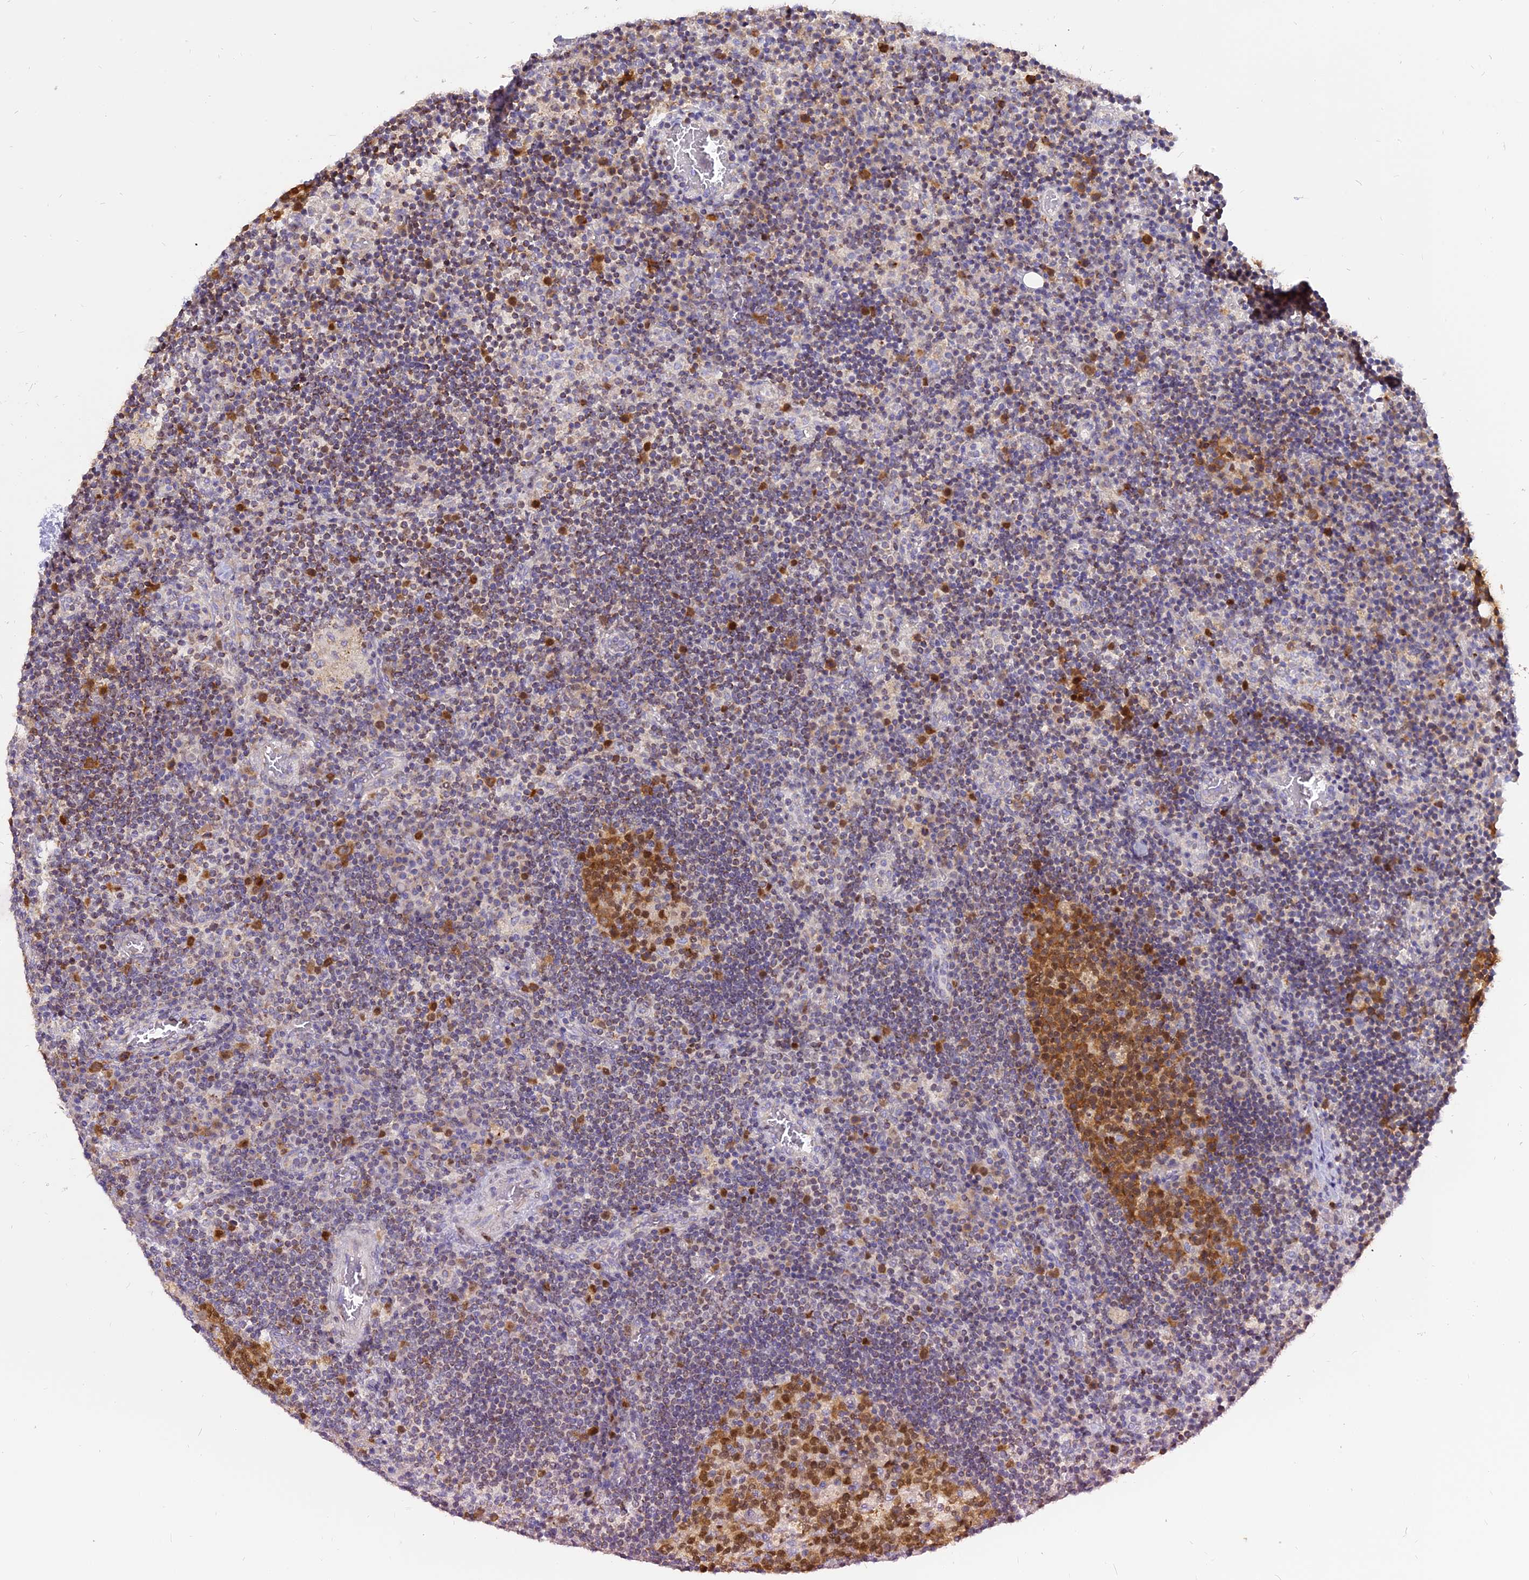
{"staining": {"intensity": "moderate", "quantity": "25%-75%", "location": "cytoplasmic/membranous,nuclear"}, "tissue": "lymph node", "cell_type": "Germinal center cells", "image_type": "normal", "snomed": [{"axis": "morphology", "description": "Normal tissue, NOS"}, {"axis": "topography", "description": "Lymph node"}], "caption": "This image demonstrates normal lymph node stained with immunohistochemistry (IHC) to label a protein in brown. The cytoplasmic/membranous,nuclear of germinal center cells show moderate positivity for the protein. Nuclei are counter-stained blue.", "gene": "CENPV", "patient": {"sex": "male", "age": 58}}